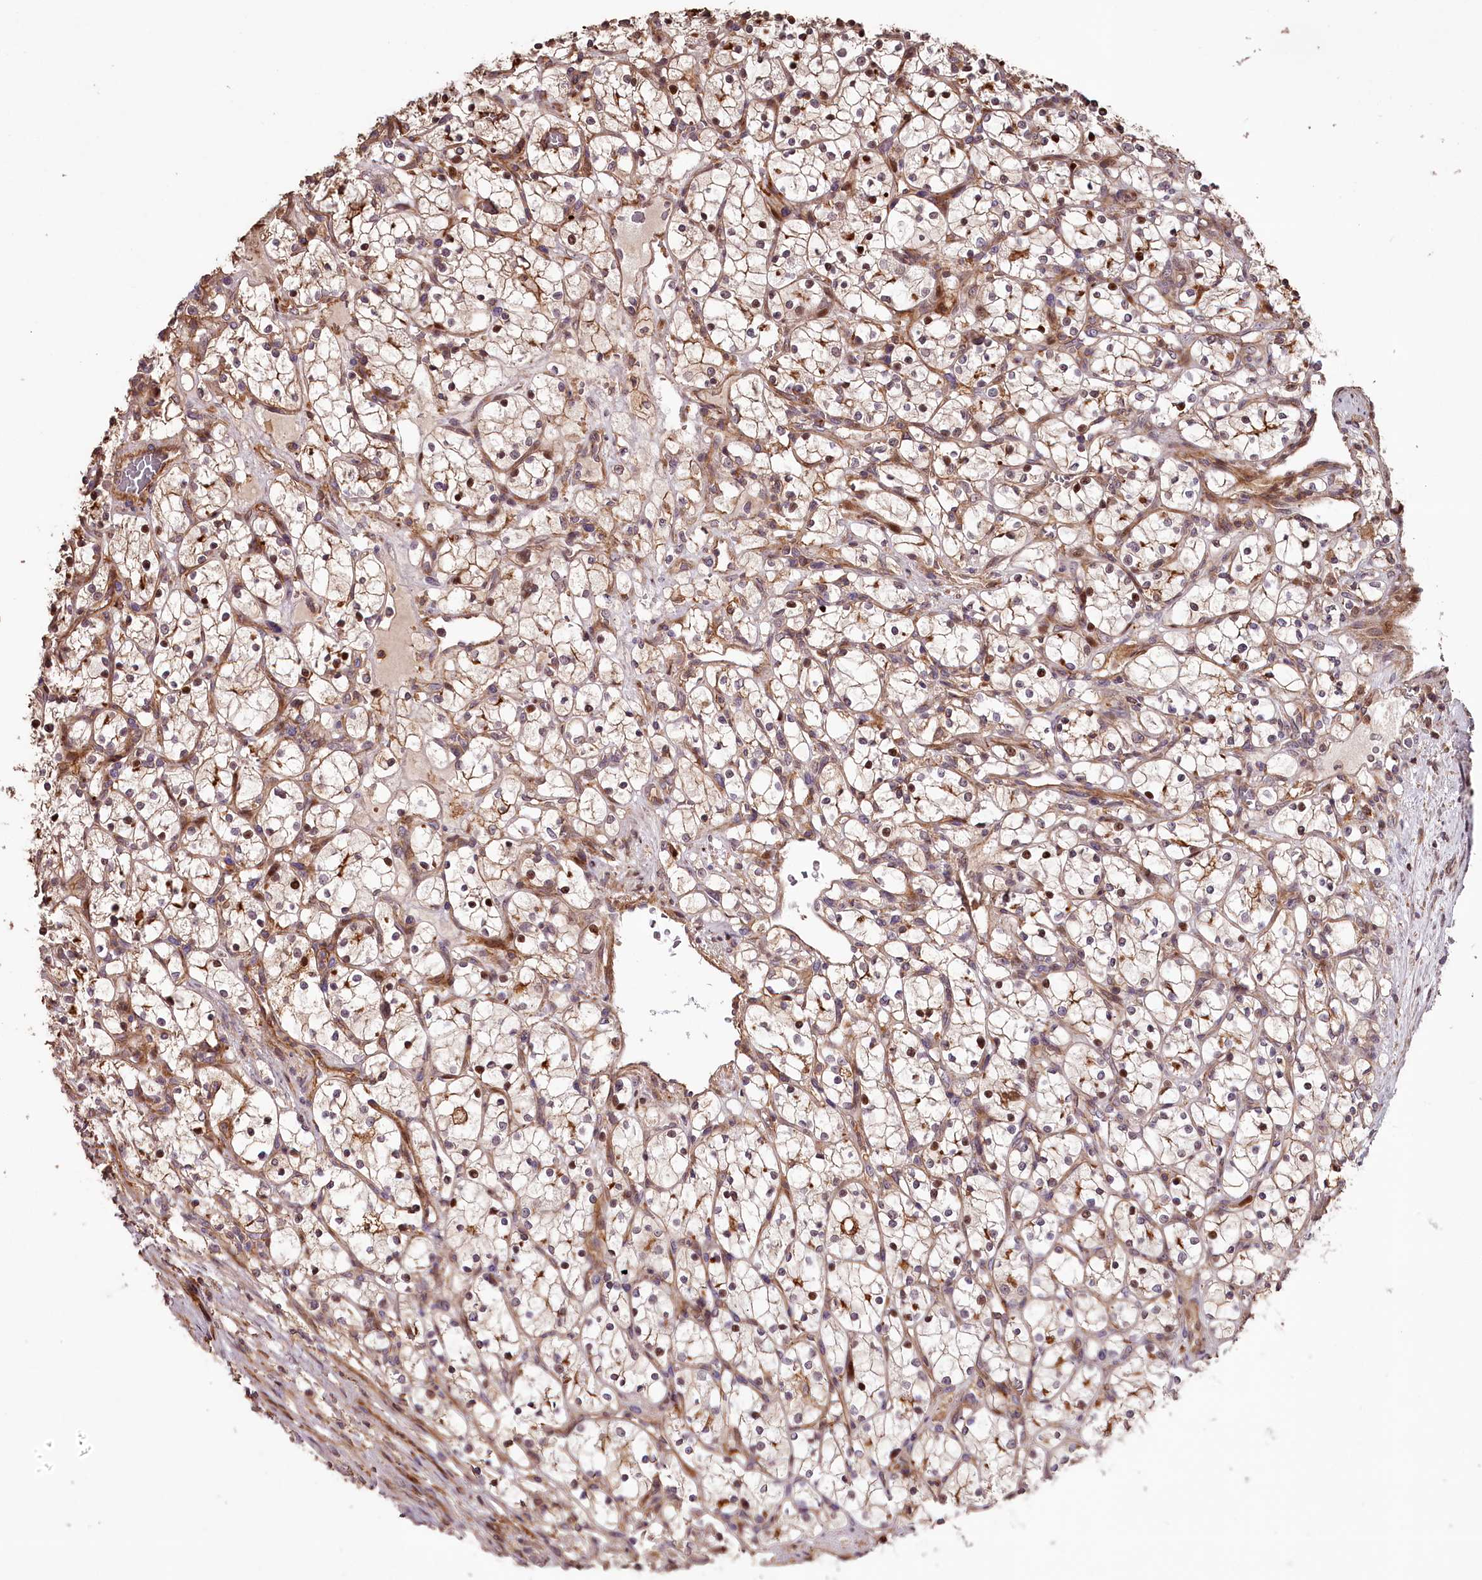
{"staining": {"intensity": "weak", "quantity": "25%-75%", "location": "cytoplasmic/membranous,nuclear"}, "tissue": "renal cancer", "cell_type": "Tumor cells", "image_type": "cancer", "snomed": [{"axis": "morphology", "description": "Adenocarcinoma, NOS"}, {"axis": "topography", "description": "Kidney"}], "caption": "Renal cancer (adenocarcinoma) stained with a protein marker shows weak staining in tumor cells.", "gene": "KIF14", "patient": {"sex": "female", "age": 69}}